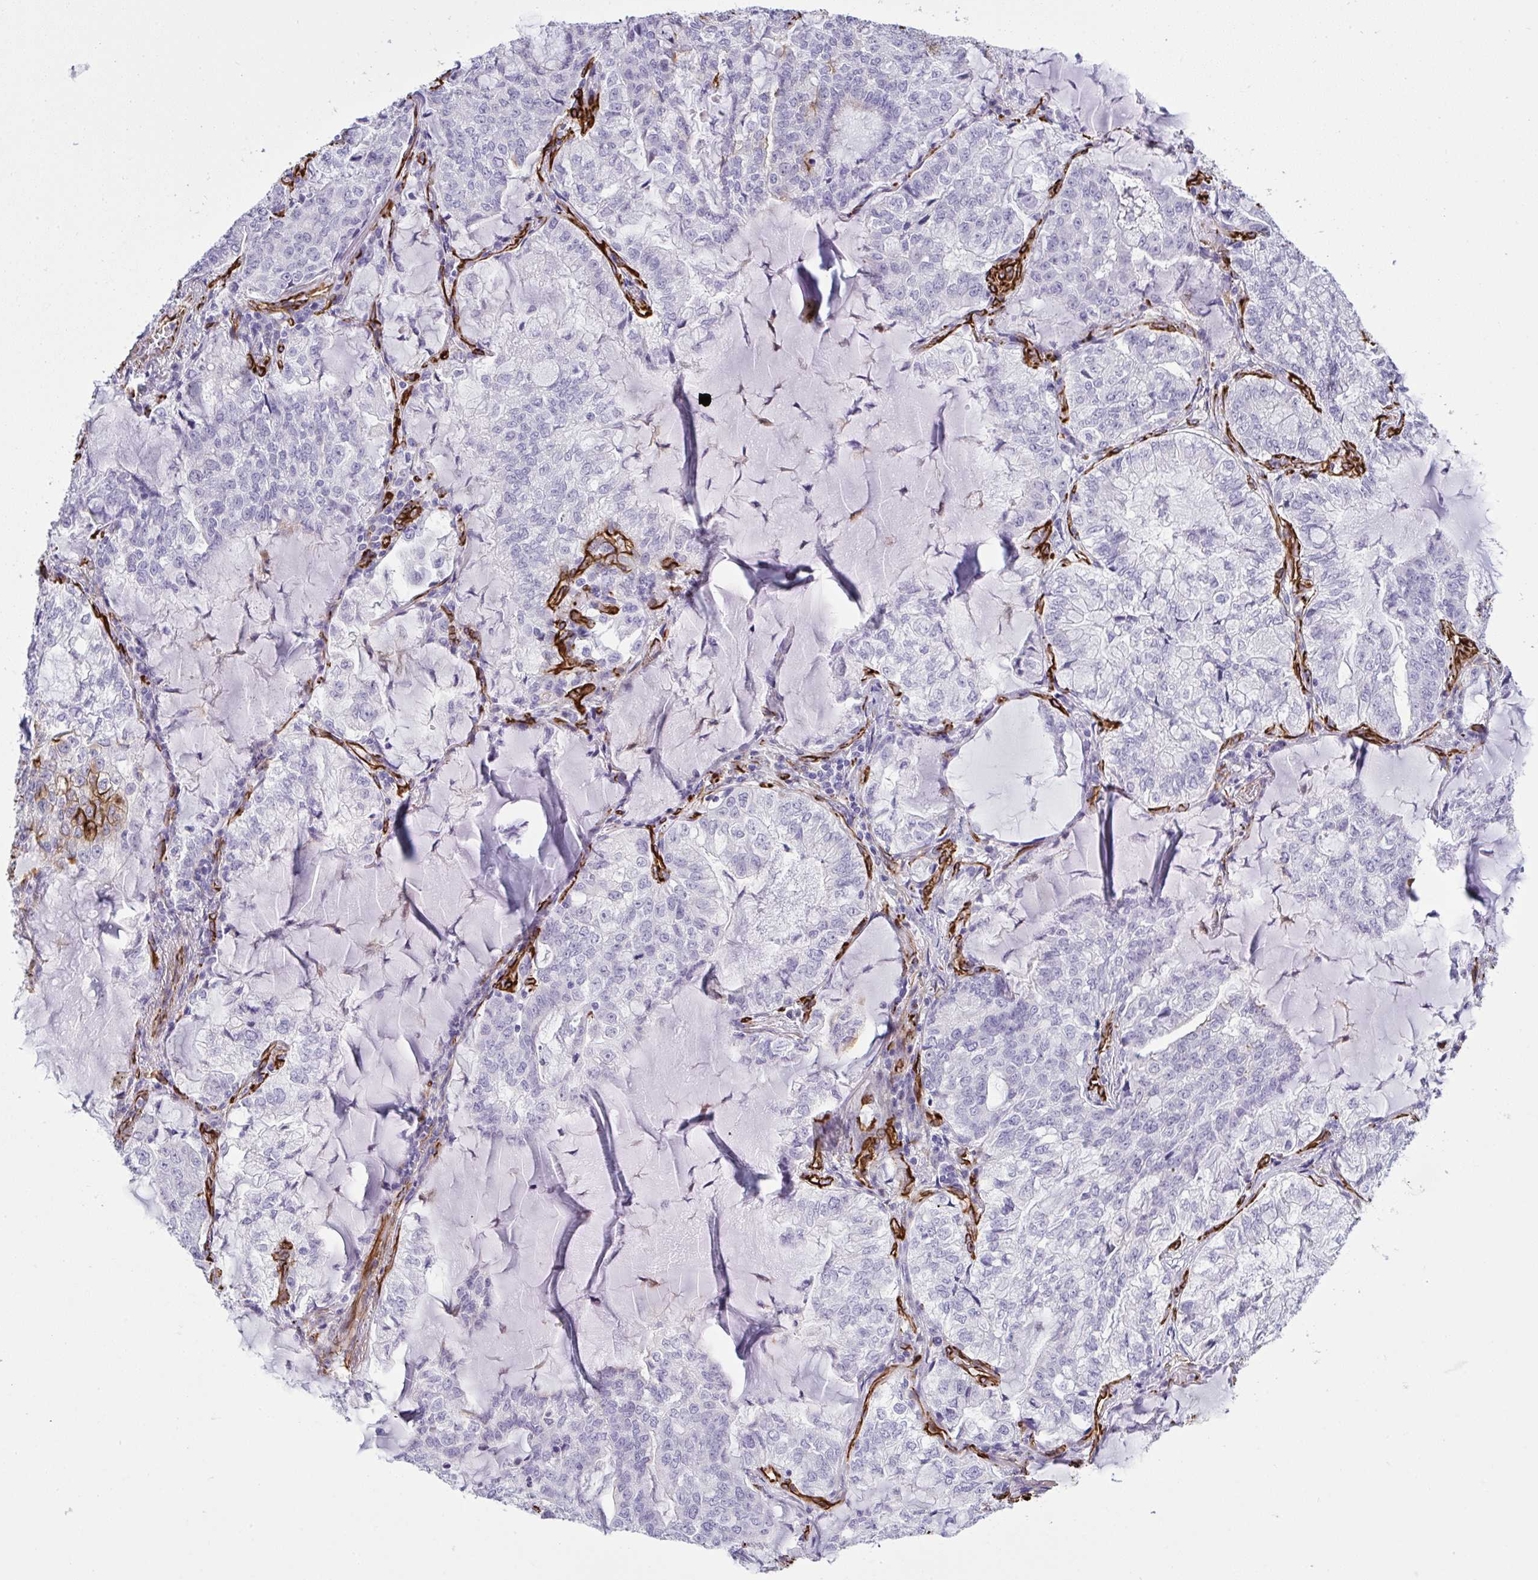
{"staining": {"intensity": "negative", "quantity": "none", "location": "none"}, "tissue": "lung cancer", "cell_type": "Tumor cells", "image_type": "cancer", "snomed": [{"axis": "morphology", "description": "Adenocarcinoma, NOS"}, {"axis": "topography", "description": "Lymph node"}, {"axis": "topography", "description": "Lung"}], "caption": "DAB (3,3'-diaminobenzidine) immunohistochemical staining of human adenocarcinoma (lung) reveals no significant expression in tumor cells.", "gene": "SLC35B1", "patient": {"sex": "male", "age": 66}}